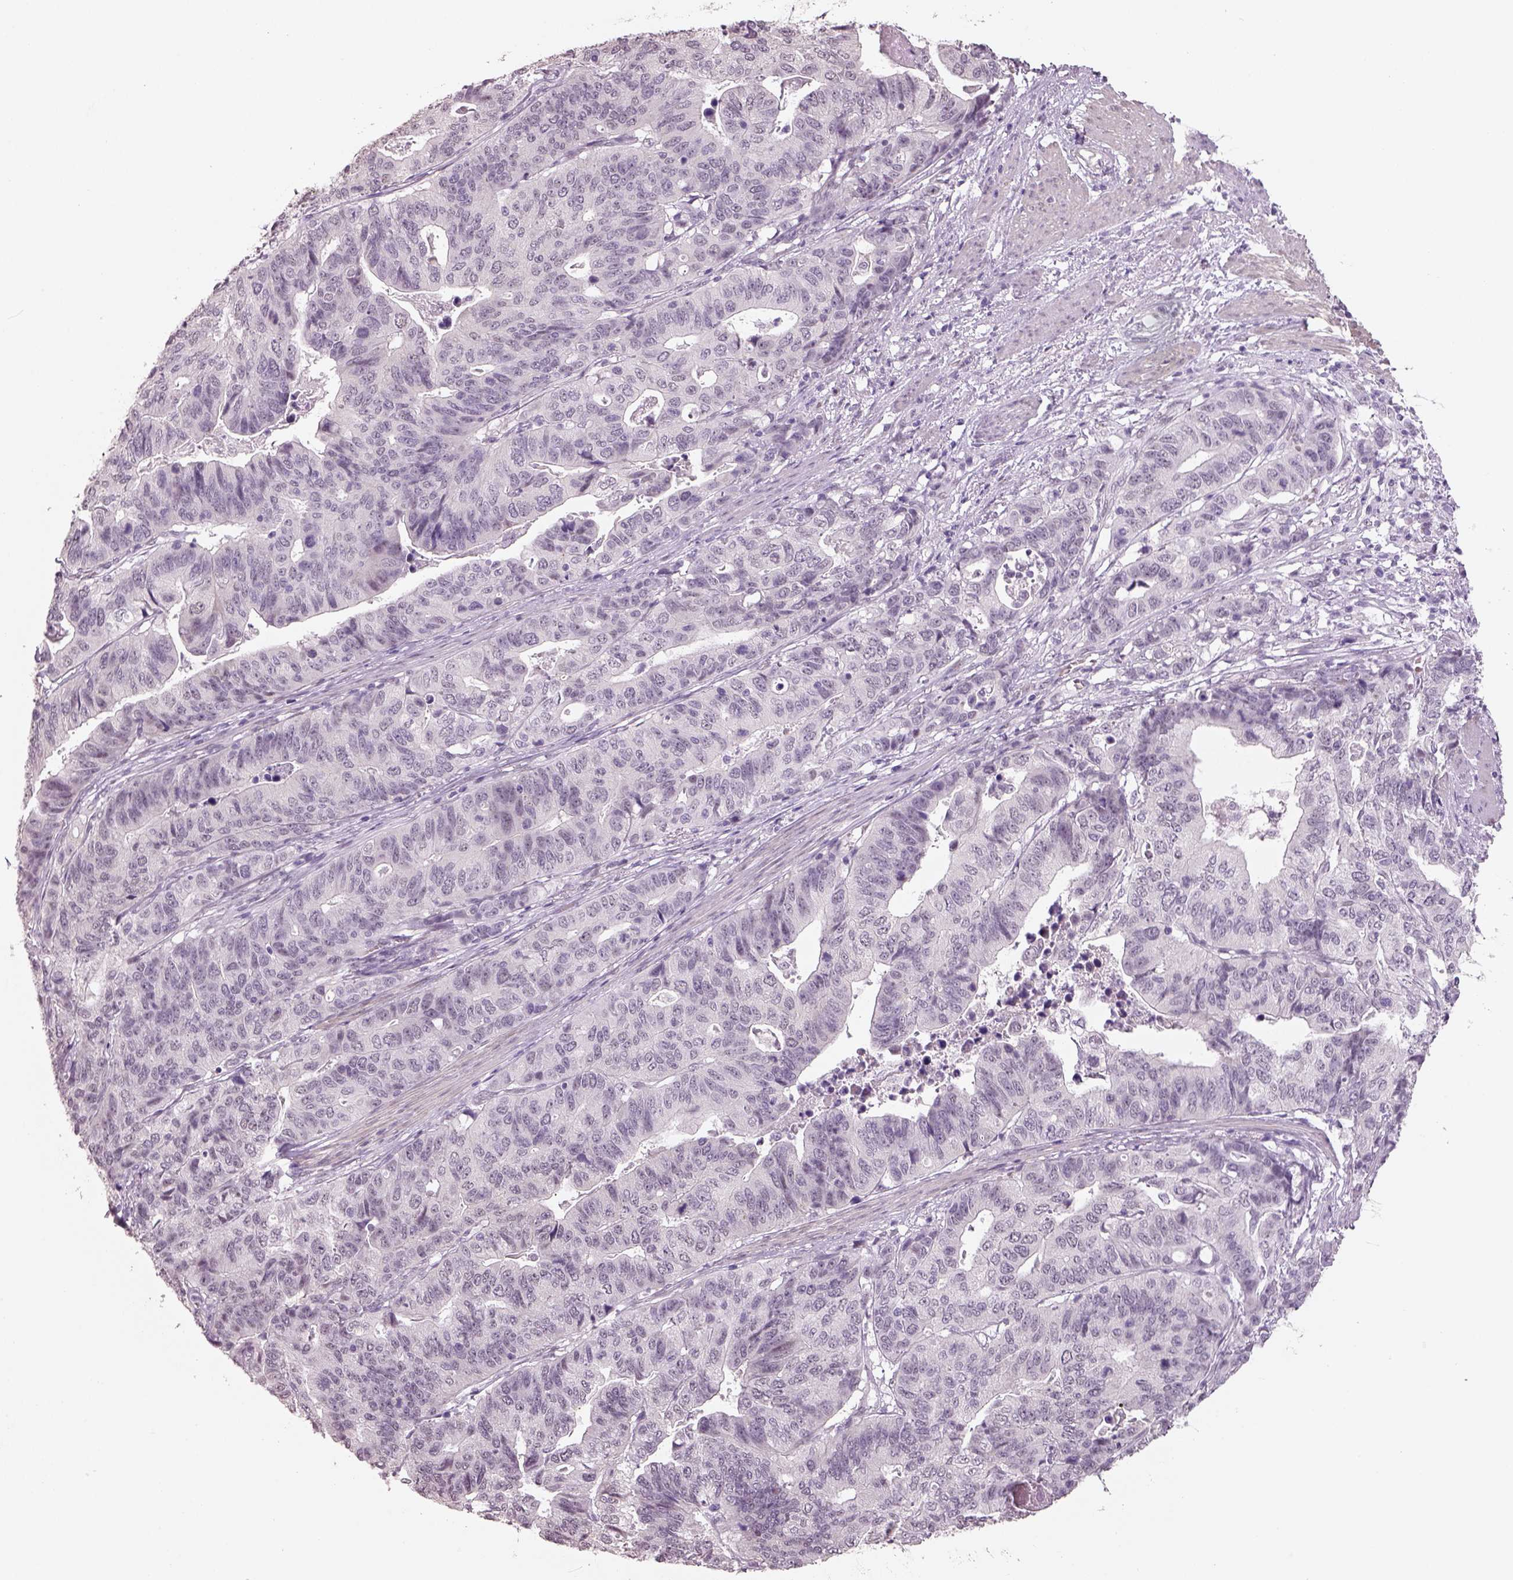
{"staining": {"intensity": "negative", "quantity": "none", "location": "none"}, "tissue": "stomach cancer", "cell_type": "Tumor cells", "image_type": "cancer", "snomed": [{"axis": "morphology", "description": "Adenocarcinoma, NOS"}, {"axis": "topography", "description": "Stomach, upper"}], "caption": "A high-resolution image shows IHC staining of stomach adenocarcinoma, which shows no significant expression in tumor cells.", "gene": "NAT8", "patient": {"sex": "female", "age": 67}}